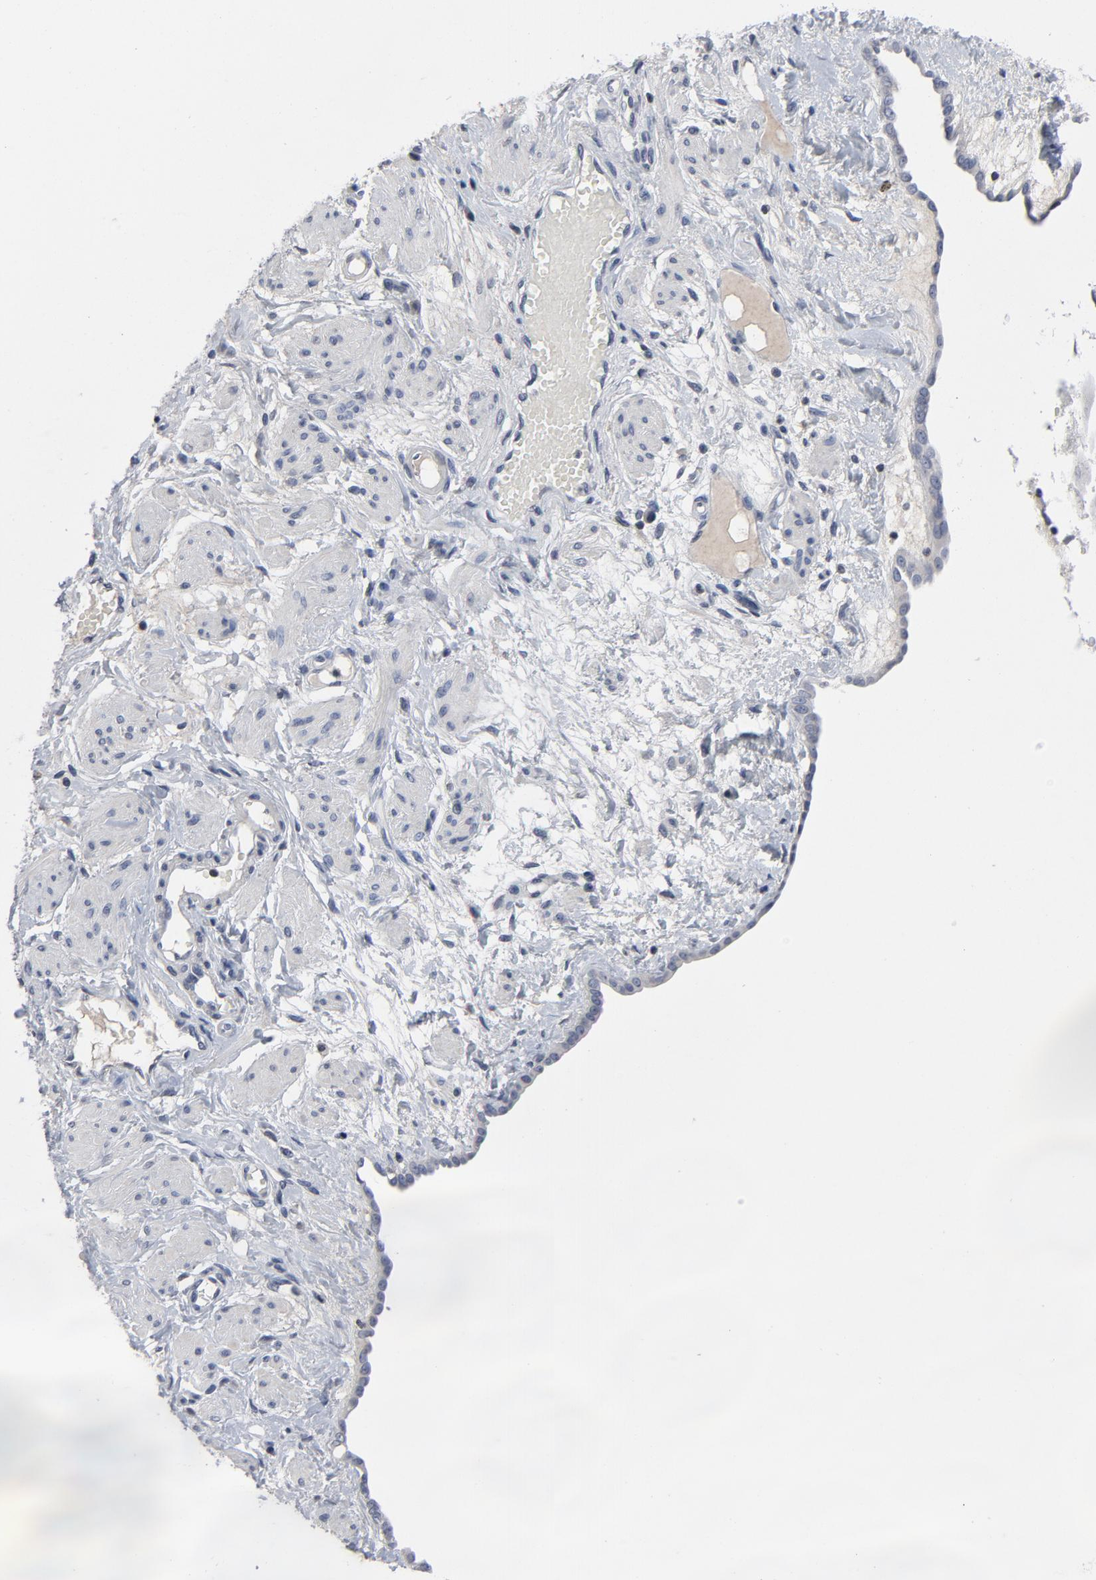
{"staining": {"intensity": "negative", "quantity": "none", "location": "none"}, "tissue": "ovarian cancer", "cell_type": "Tumor cells", "image_type": "cancer", "snomed": [{"axis": "morphology", "description": "Normal tissue, NOS"}, {"axis": "morphology", "description": "Cystadenocarcinoma, serous, NOS"}, {"axis": "topography", "description": "Ovary"}], "caption": "Tumor cells are negative for brown protein staining in ovarian cancer.", "gene": "TCL1A", "patient": {"sex": "female", "age": 62}}